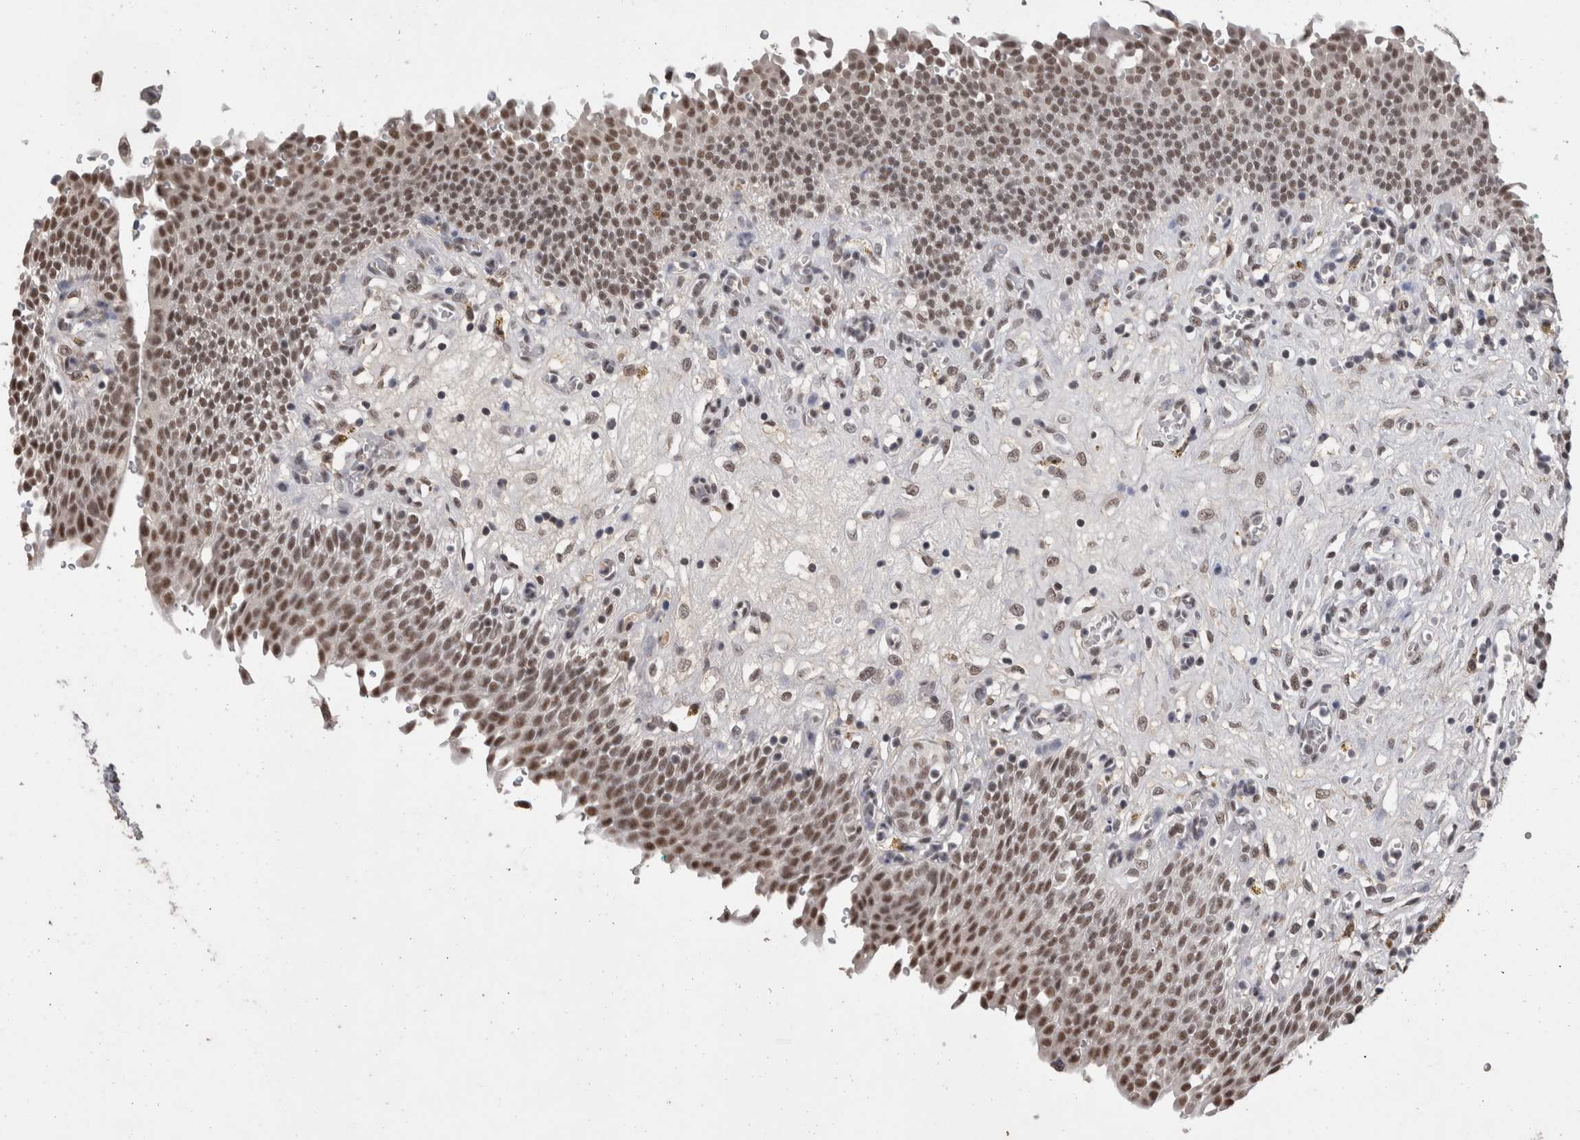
{"staining": {"intensity": "moderate", "quantity": ">75%", "location": "nuclear"}, "tissue": "urinary bladder", "cell_type": "Urothelial cells", "image_type": "normal", "snomed": [{"axis": "morphology", "description": "Urothelial carcinoma, High grade"}, {"axis": "topography", "description": "Urinary bladder"}], "caption": "This photomicrograph demonstrates IHC staining of unremarkable human urinary bladder, with medium moderate nuclear staining in approximately >75% of urothelial cells.", "gene": "DDX17", "patient": {"sex": "male", "age": 46}}